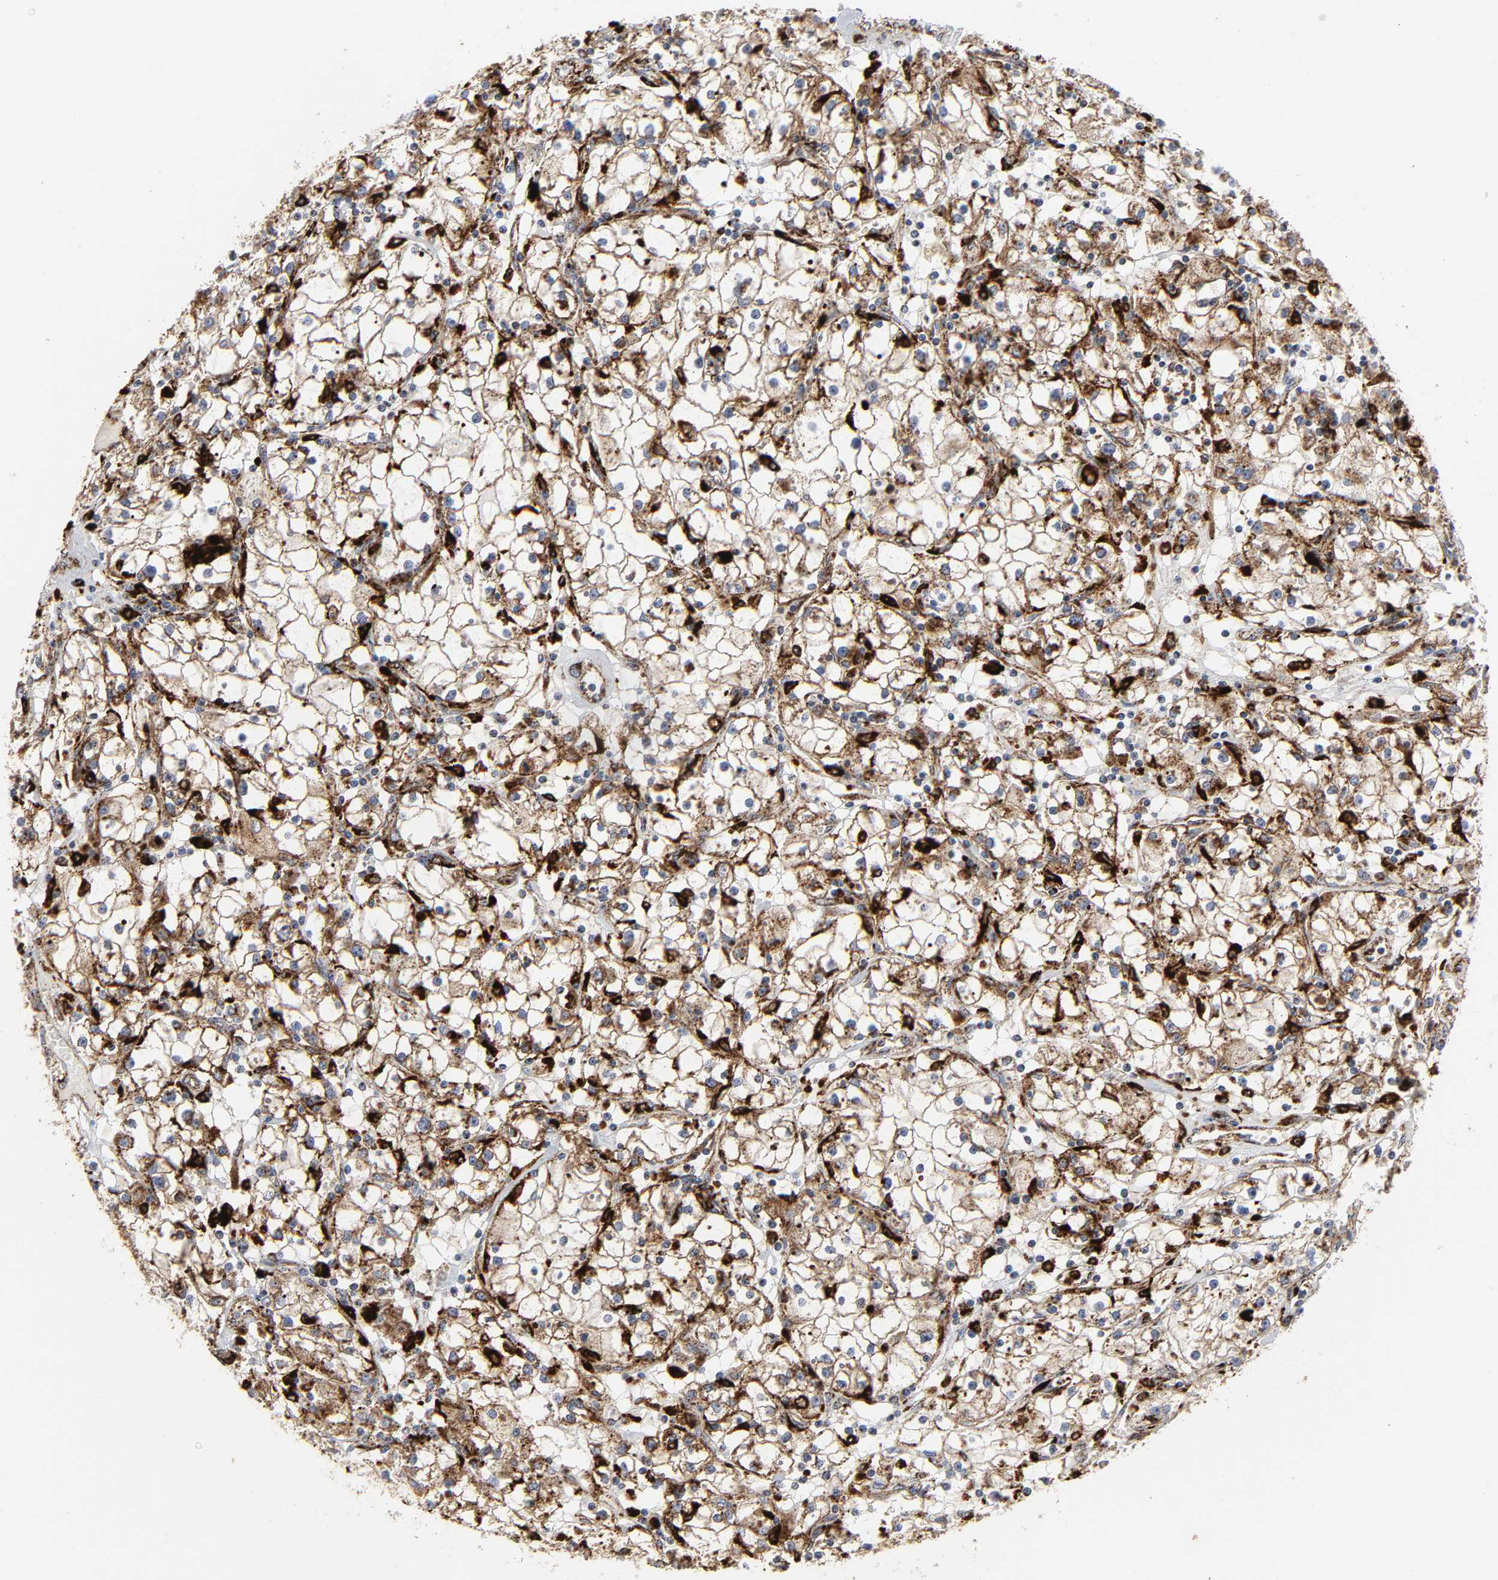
{"staining": {"intensity": "moderate", "quantity": "25%-75%", "location": "cytoplasmic/membranous"}, "tissue": "renal cancer", "cell_type": "Tumor cells", "image_type": "cancer", "snomed": [{"axis": "morphology", "description": "Adenocarcinoma, NOS"}, {"axis": "topography", "description": "Kidney"}], "caption": "About 25%-75% of tumor cells in renal cancer (adenocarcinoma) display moderate cytoplasmic/membranous protein positivity as visualized by brown immunohistochemical staining.", "gene": "PSAP", "patient": {"sex": "male", "age": 56}}